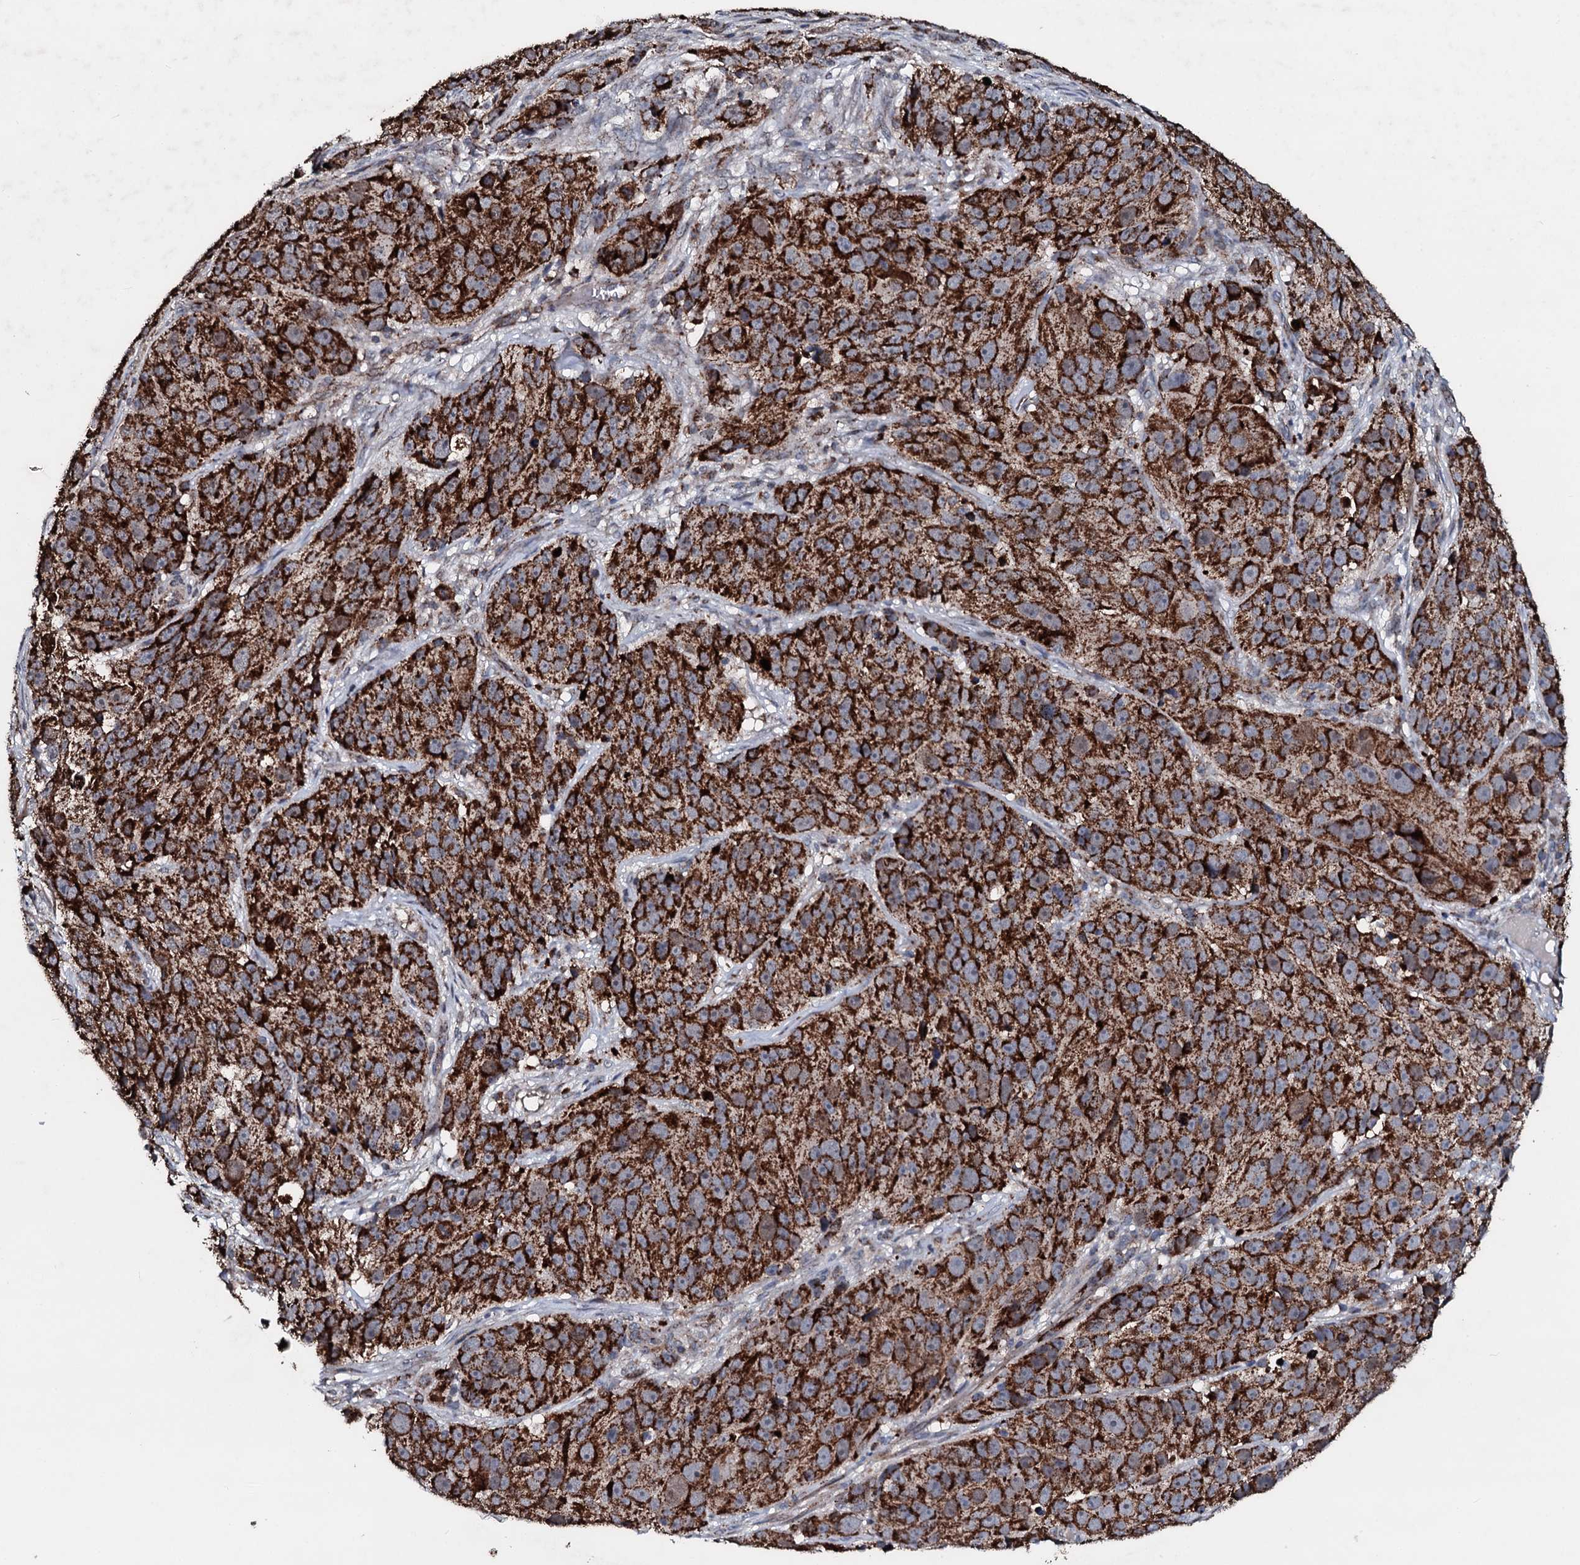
{"staining": {"intensity": "strong", "quantity": ">75%", "location": "cytoplasmic/membranous"}, "tissue": "melanoma", "cell_type": "Tumor cells", "image_type": "cancer", "snomed": [{"axis": "morphology", "description": "Malignant melanoma, NOS"}, {"axis": "topography", "description": "Skin"}], "caption": "Protein staining demonstrates strong cytoplasmic/membranous expression in approximately >75% of tumor cells in melanoma. The protein is stained brown, and the nuclei are stained in blue (DAB IHC with brightfield microscopy, high magnification).", "gene": "DYNC2I2", "patient": {"sex": "male", "age": 84}}